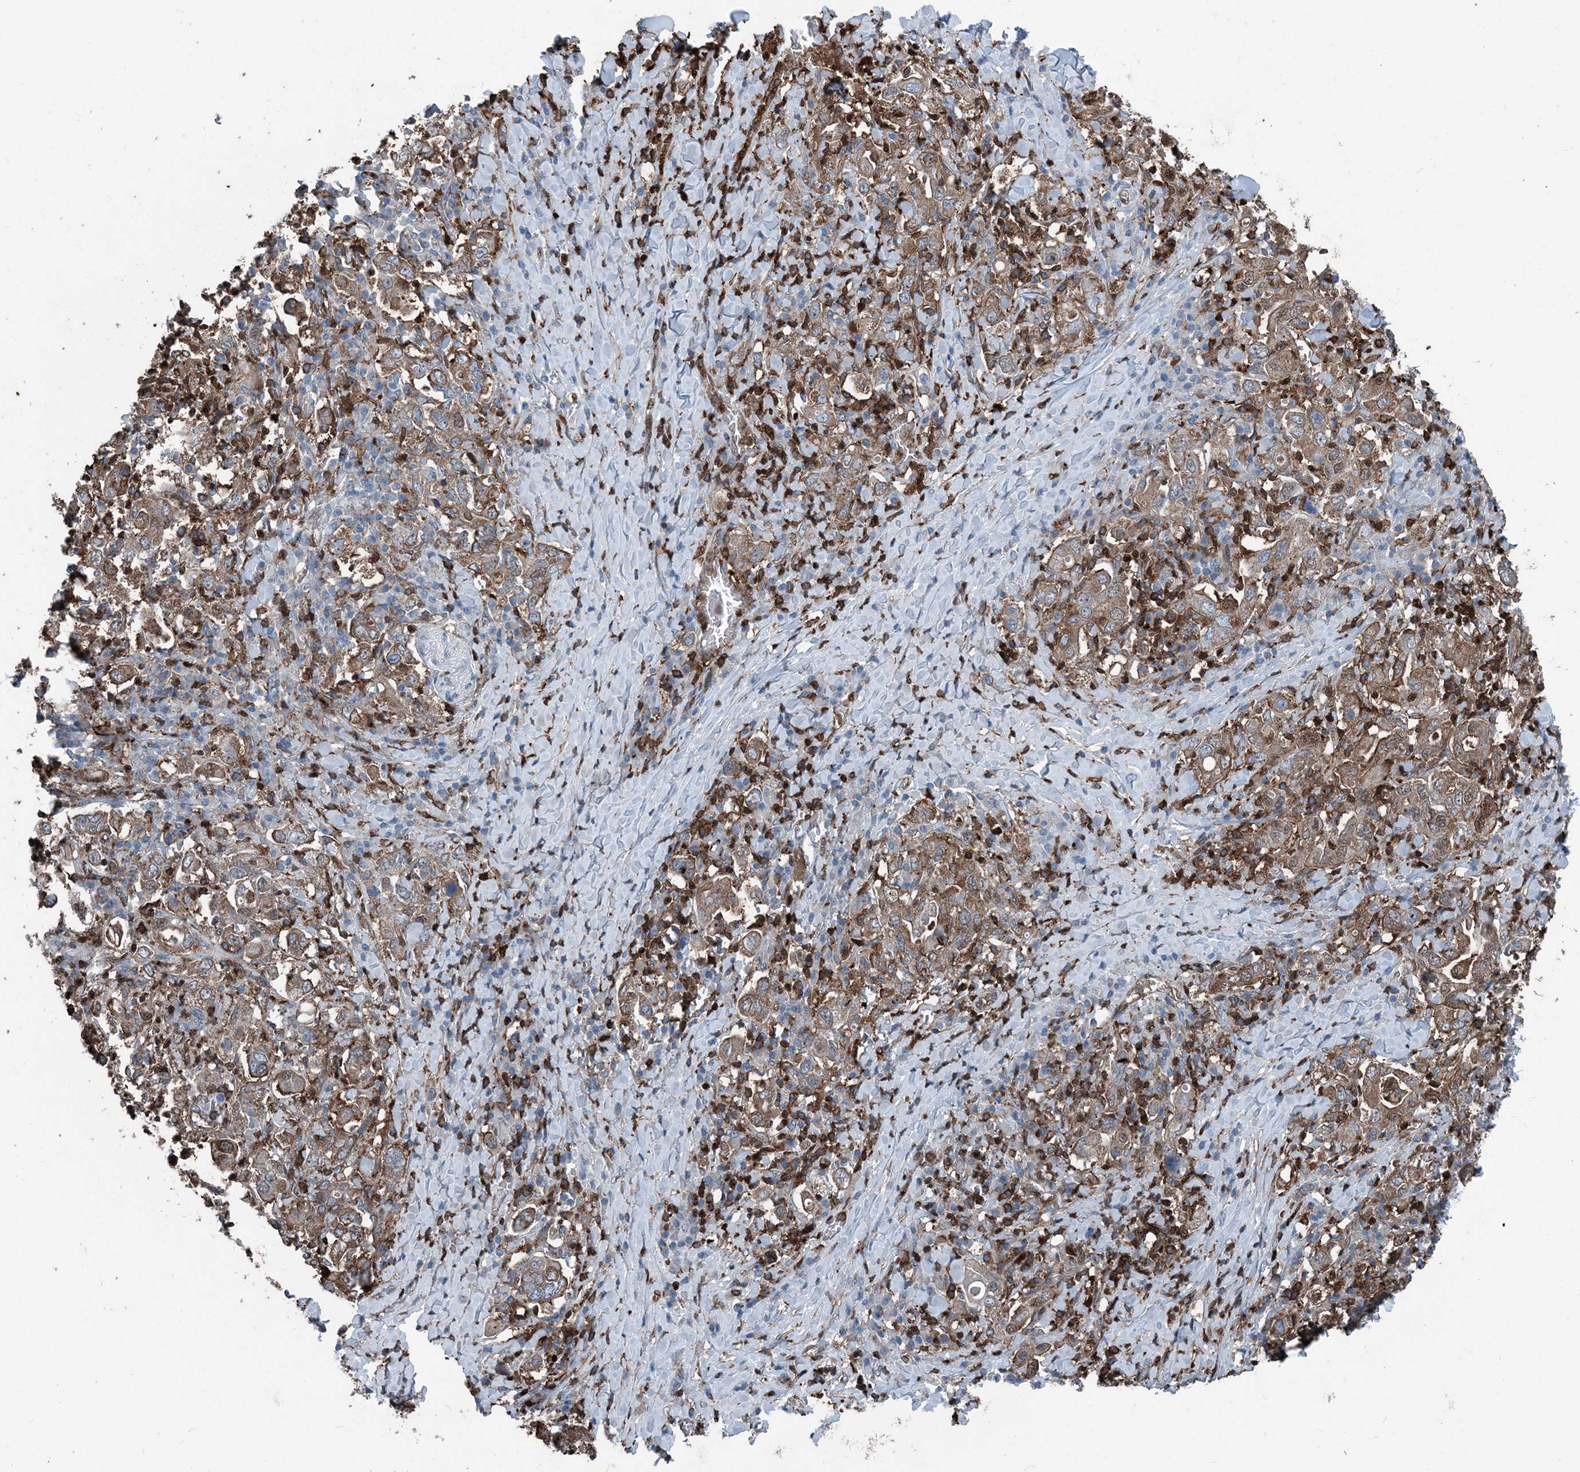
{"staining": {"intensity": "strong", "quantity": ">75%", "location": "cytoplasmic/membranous"}, "tissue": "stomach cancer", "cell_type": "Tumor cells", "image_type": "cancer", "snomed": [{"axis": "morphology", "description": "Adenocarcinoma, NOS"}, {"axis": "topography", "description": "Stomach, upper"}], "caption": "Immunohistochemistry histopathology image of neoplastic tissue: human stomach adenocarcinoma stained using immunohistochemistry (IHC) shows high levels of strong protein expression localized specifically in the cytoplasmic/membranous of tumor cells, appearing as a cytoplasmic/membranous brown color.", "gene": "CFL1", "patient": {"sex": "male", "age": 62}}